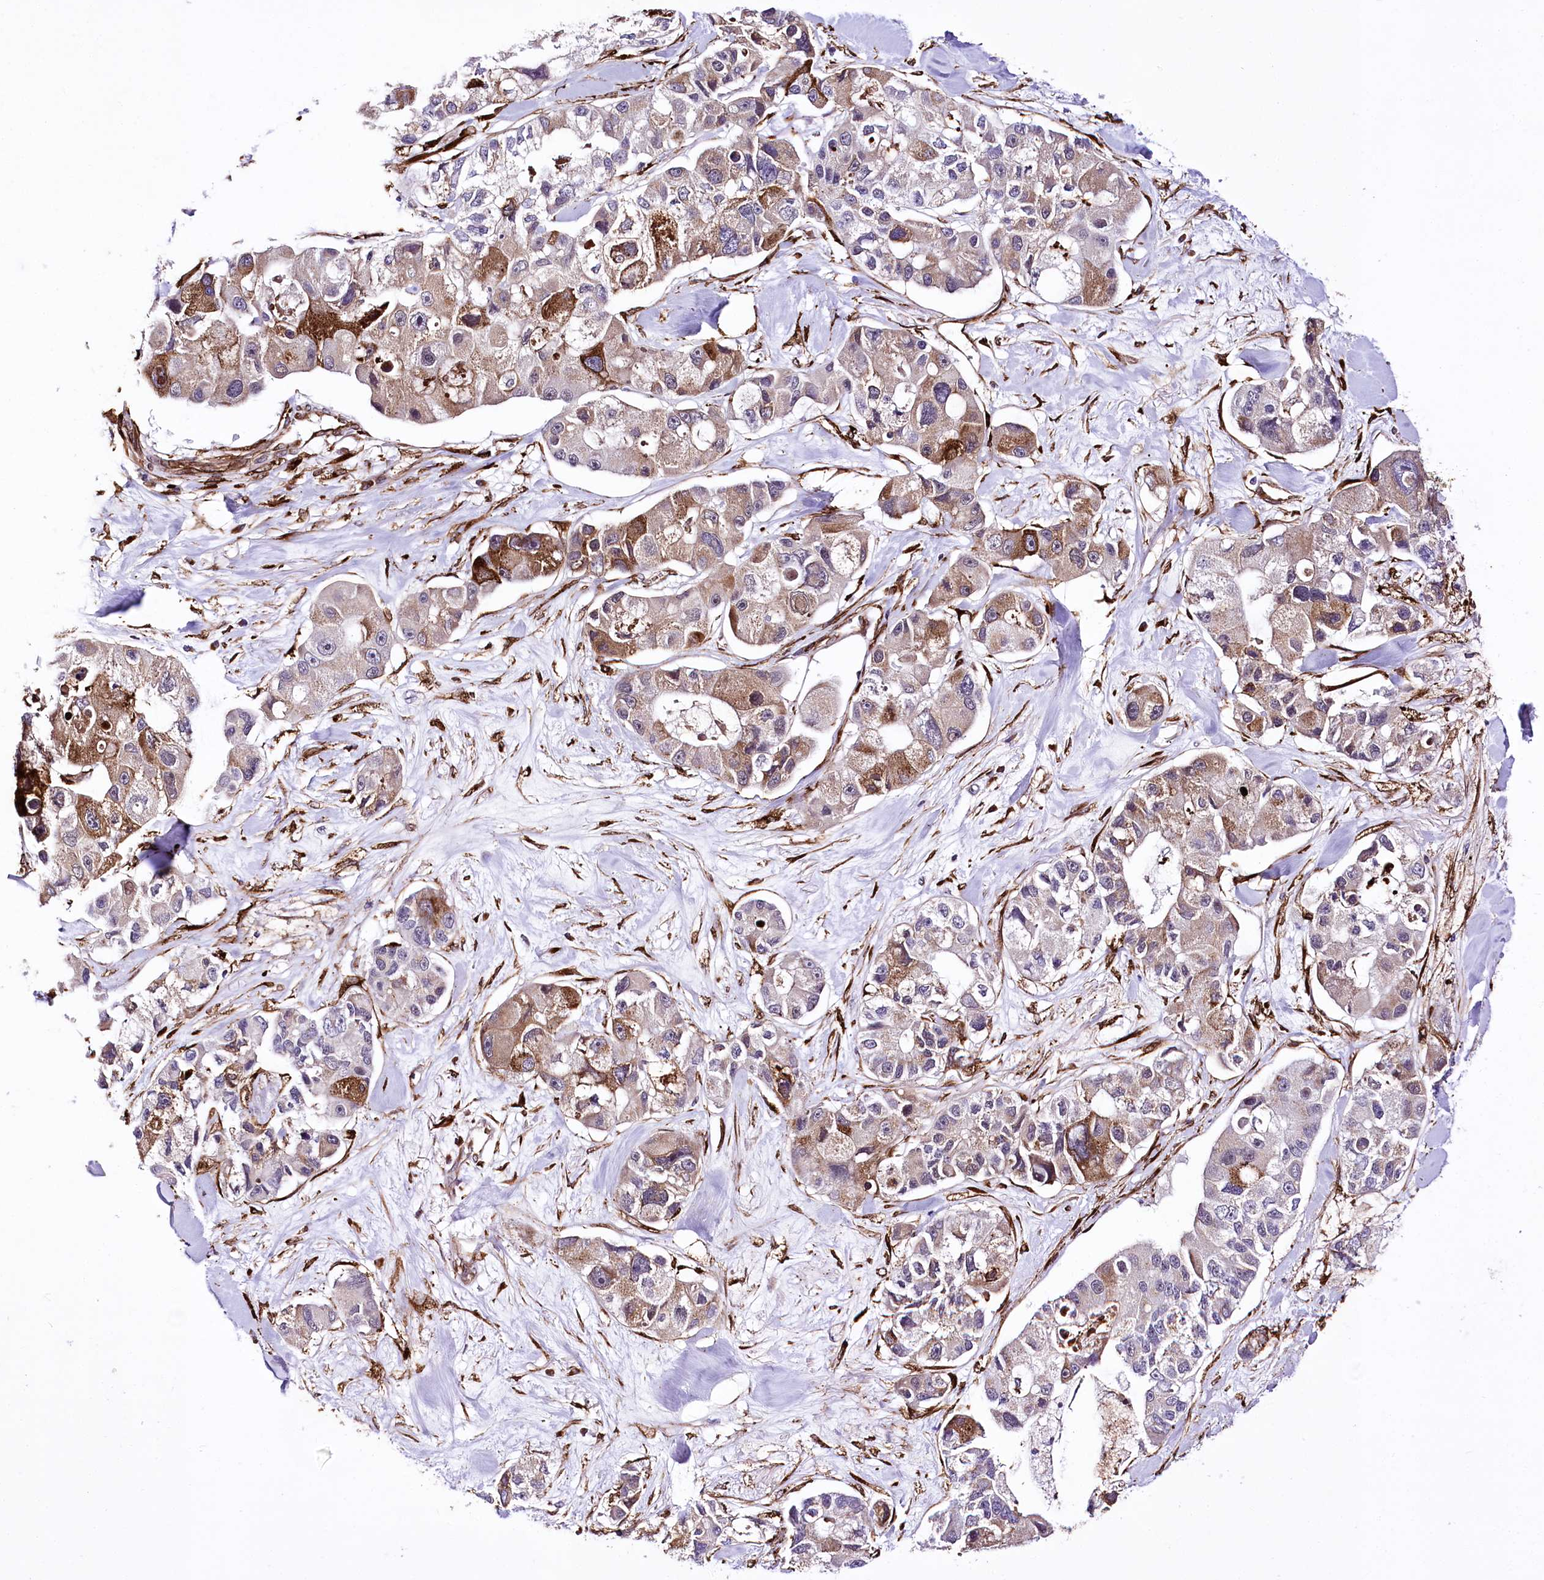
{"staining": {"intensity": "strong", "quantity": "<25%", "location": "cytoplasmic/membranous"}, "tissue": "lung cancer", "cell_type": "Tumor cells", "image_type": "cancer", "snomed": [{"axis": "morphology", "description": "Adenocarcinoma, NOS"}, {"axis": "topography", "description": "Lung"}], "caption": "This image demonstrates immunohistochemistry staining of human lung cancer (adenocarcinoma), with medium strong cytoplasmic/membranous positivity in about <25% of tumor cells.", "gene": "WWC1", "patient": {"sex": "female", "age": 54}}